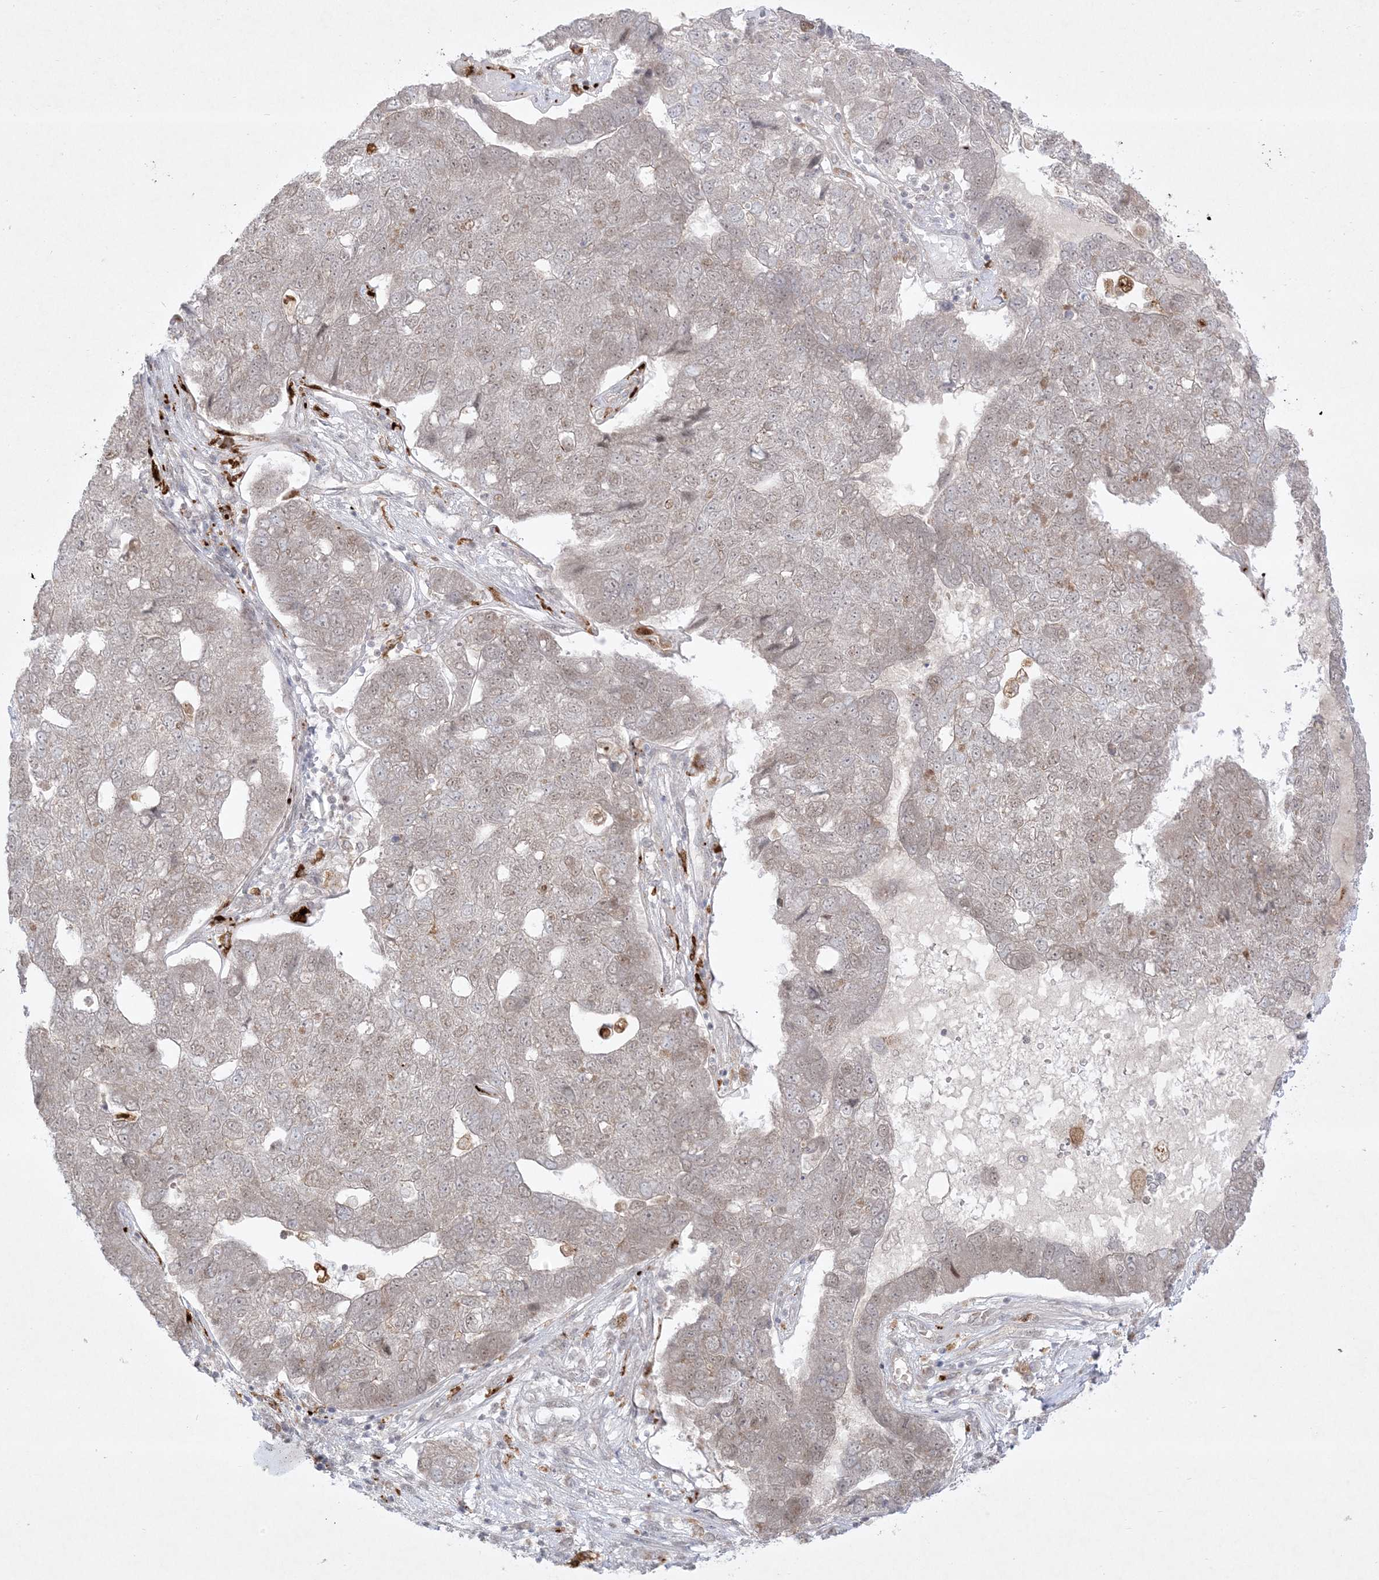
{"staining": {"intensity": "weak", "quantity": "25%-75%", "location": "cytoplasmic/membranous,nuclear"}, "tissue": "pancreatic cancer", "cell_type": "Tumor cells", "image_type": "cancer", "snomed": [{"axis": "morphology", "description": "Adenocarcinoma, NOS"}, {"axis": "topography", "description": "Pancreas"}], "caption": "The image demonstrates staining of adenocarcinoma (pancreatic), revealing weak cytoplasmic/membranous and nuclear protein expression (brown color) within tumor cells. (DAB (3,3'-diaminobenzidine) IHC with brightfield microscopy, high magnification).", "gene": "PTK6", "patient": {"sex": "female", "age": 61}}